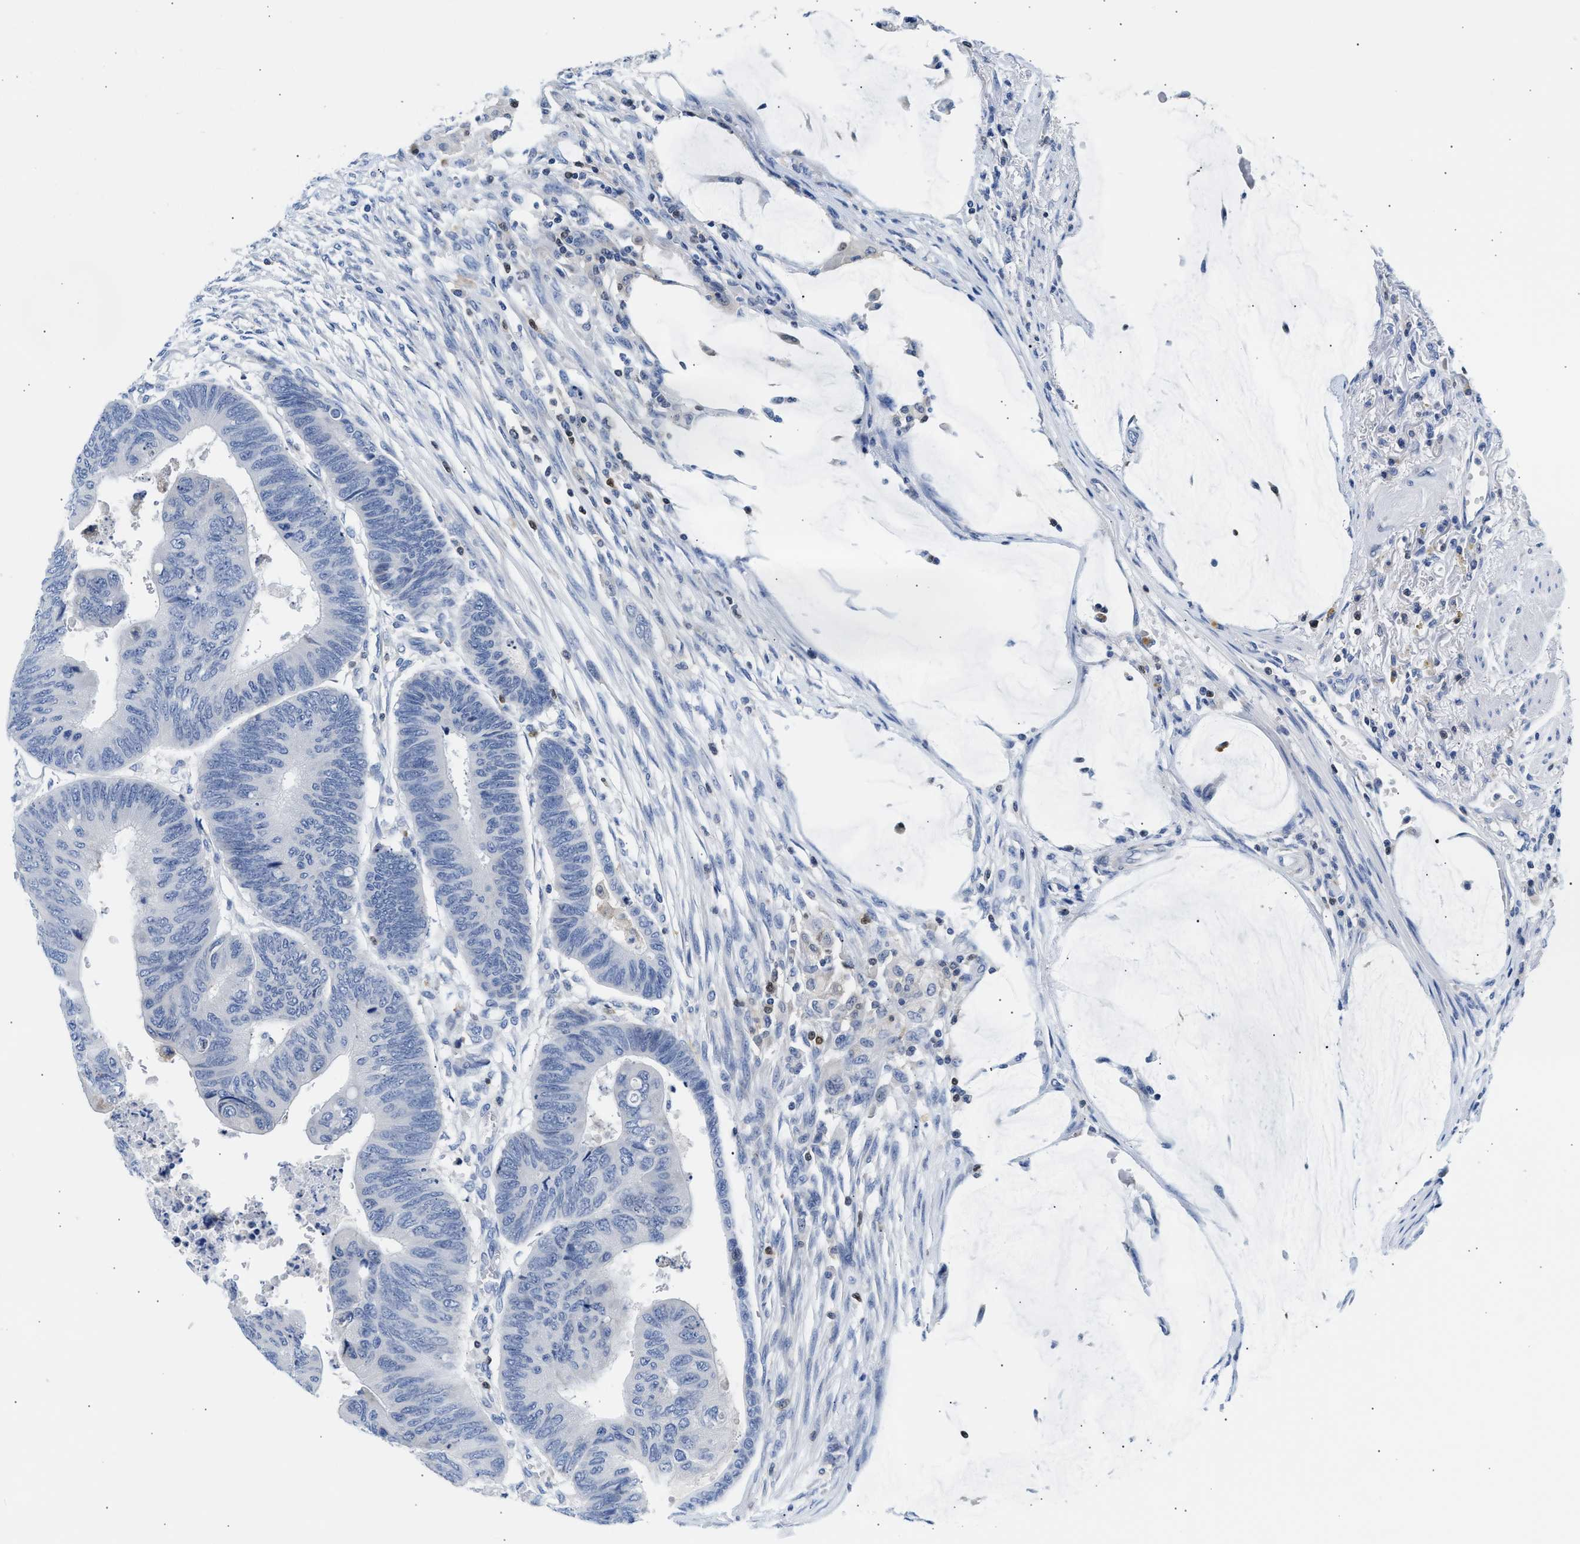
{"staining": {"intensity": "negative", "quantity": "none", "location": "none"}, "tissue": "colorectal cancer", "cell_type": "Tumor cells", "image_type": "cancer", "snomed": [{"axis": "morphology", "description": "Normal tissue, NOS"}, {"axis": "morphology", "description": "Adenocarcinoma, NOS"}, {"axis": "topography", "description": "Rectum"}, {"axis": "topography", "description": "Peripheral nerve tissue"}], "caption": "Immunohistochemistry of human adenocarcinoma (colorectal) exhibits no staining in tumor cells. (DAB (3,3'-diaminobenzidine) immunohistochemistry, high magnification).", "gene": "SLIT2", "patient": {"sex": "male", "age": 92}}